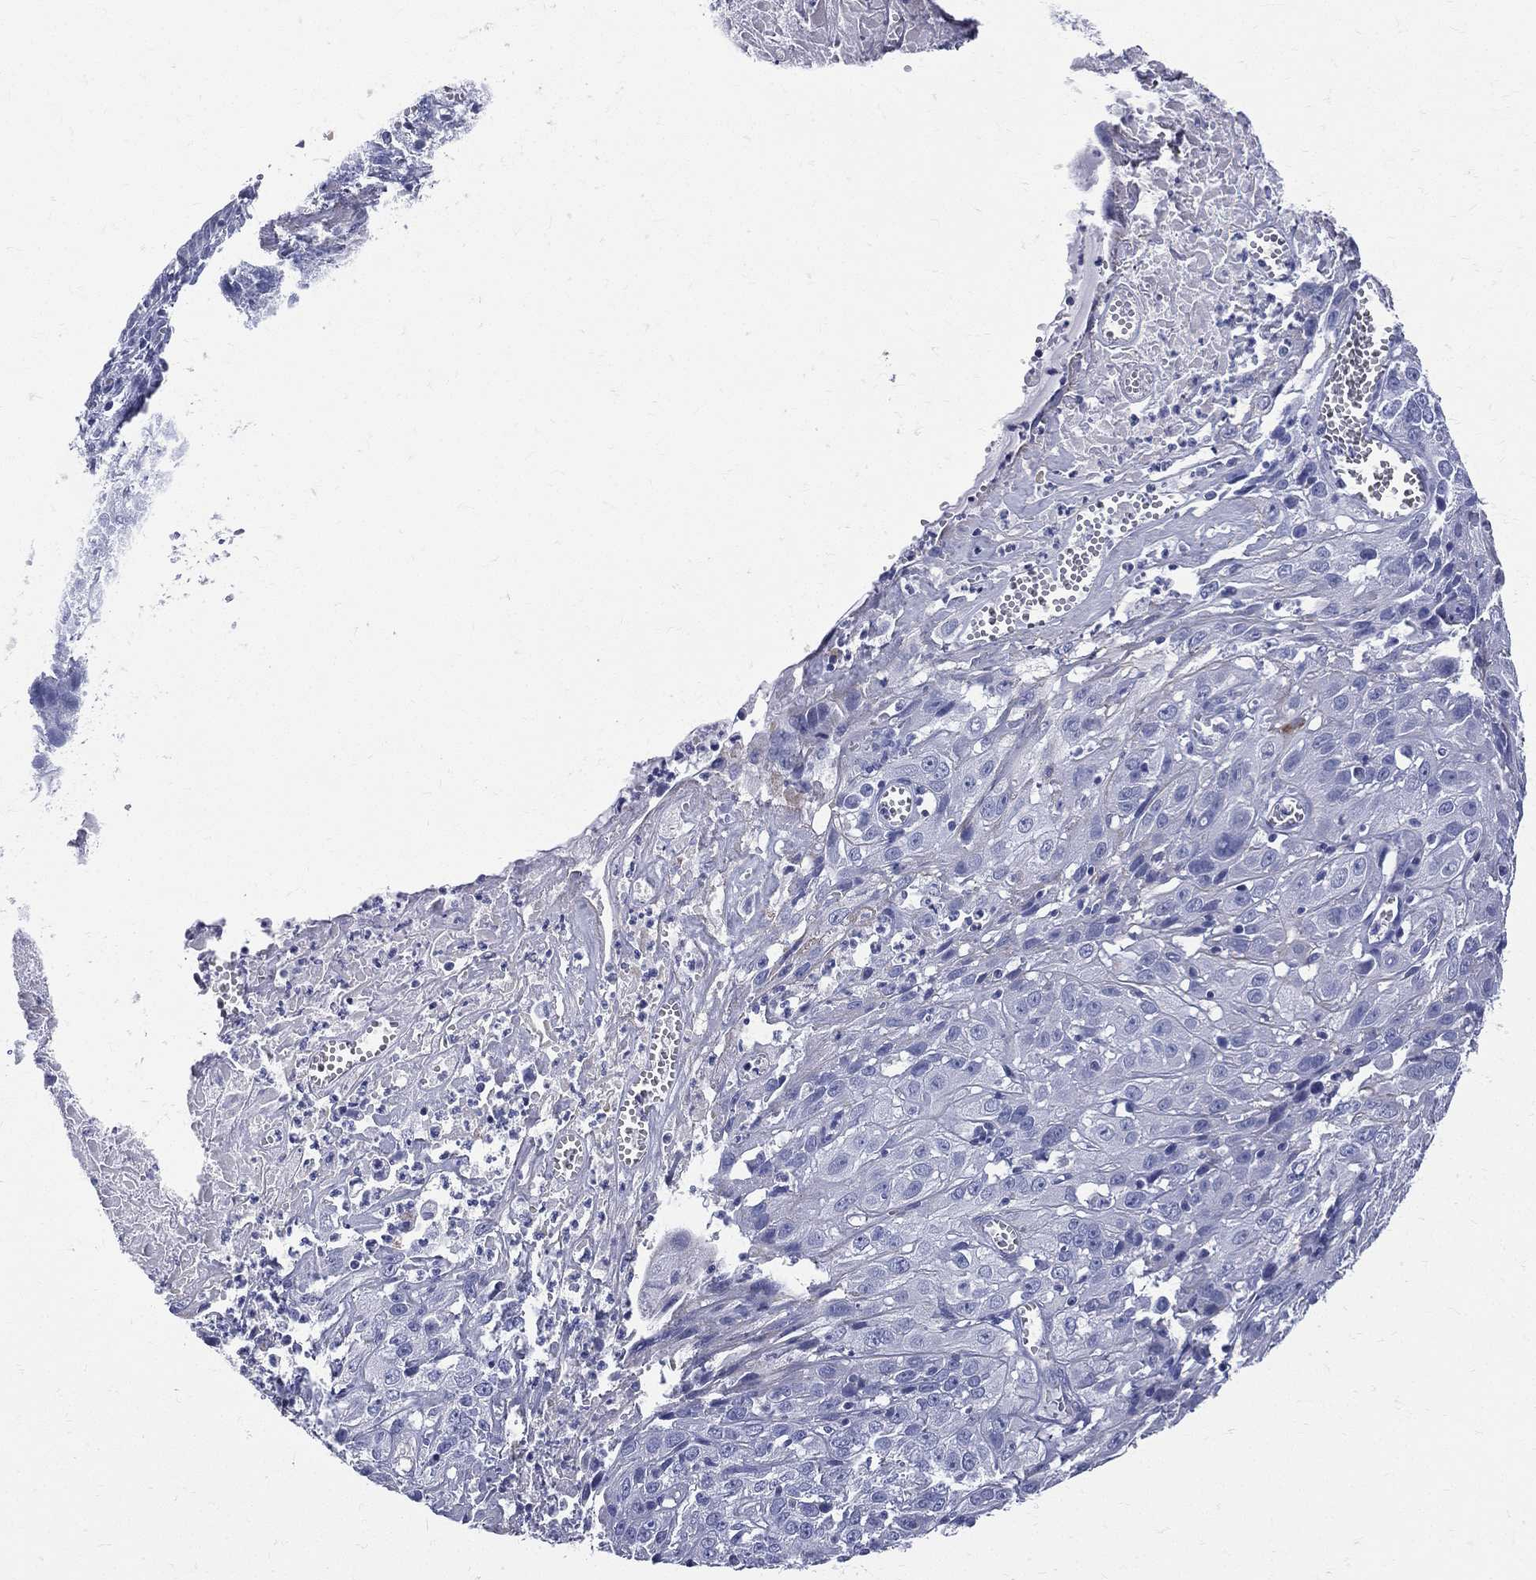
{"staining": {"intensity": "negative", "quantity": "none", "location": "none"}, "tissue": "cervical cancer", "cell_type": "Tumor cells", "image_type": "cancer", "snomed": [{"axis": "morphology", "description": "Squamous cell carcinoma, NOS"}, {"axis": "topography", "description": "Cervix"}], "caption": "This is an IHC image of cervical cancer (squamous cell carcinoma). There is no positivity in tumor cells.", "gene": "ETNPPL", "patient": {"sex": "female", "age": 32}}